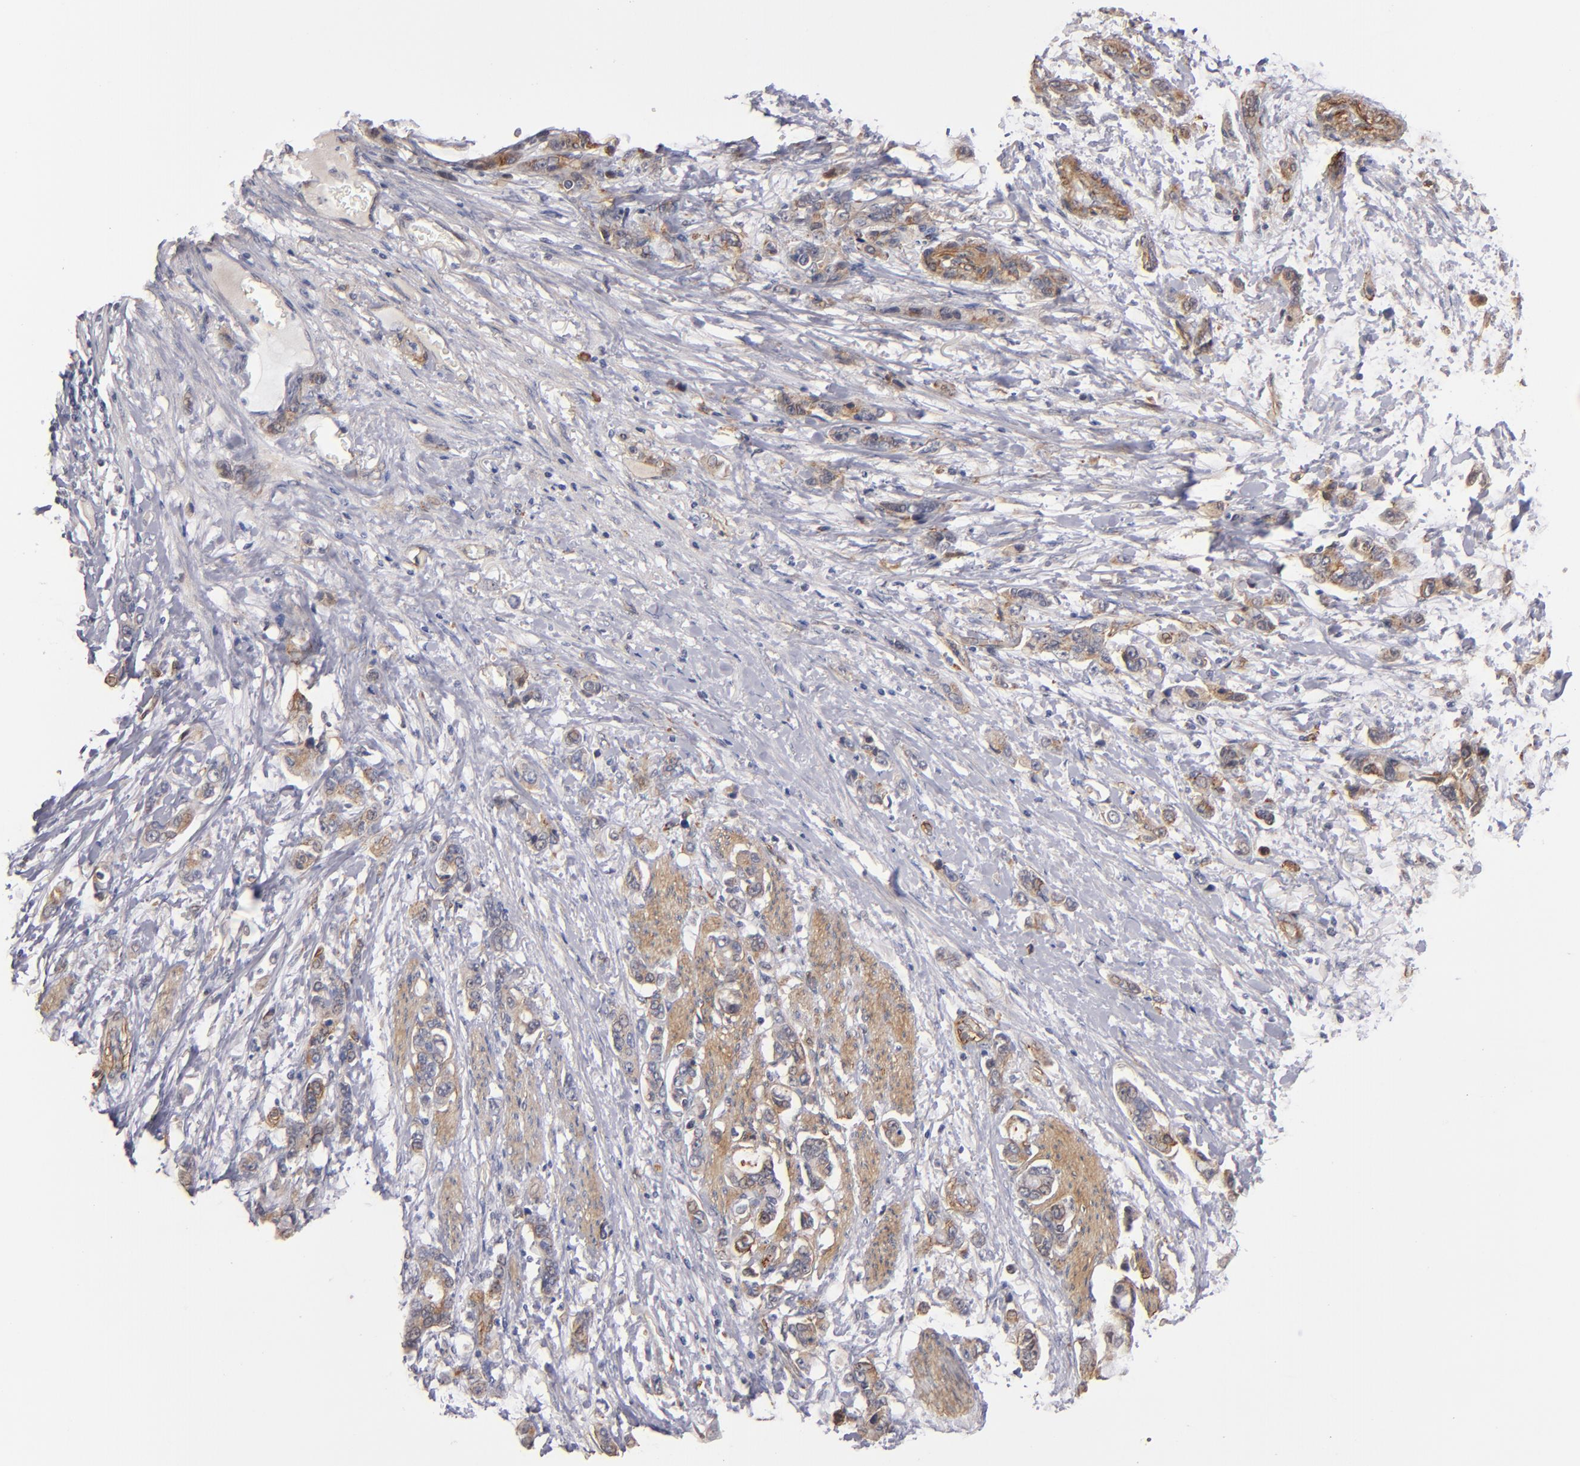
{"staining": {"intensity": "weak", "quantity": "<25%", "location": "cytoplasmic/membranous"}, "tissue": "stomach cancer", "cell_type": "Tumor cells", "image_type": "cancer", "snomed": [{"axis": "morphology", "description": "Adenocarcinoma, NOS"}, {"axis": "topography", "description": "Stomach"}], "caption": "Image shows no protein positivity in tumor cells of stomach adenocarcinoma tissue.", "gene": "LAMC1", "patient": {"sex": "male", "age": 78}}